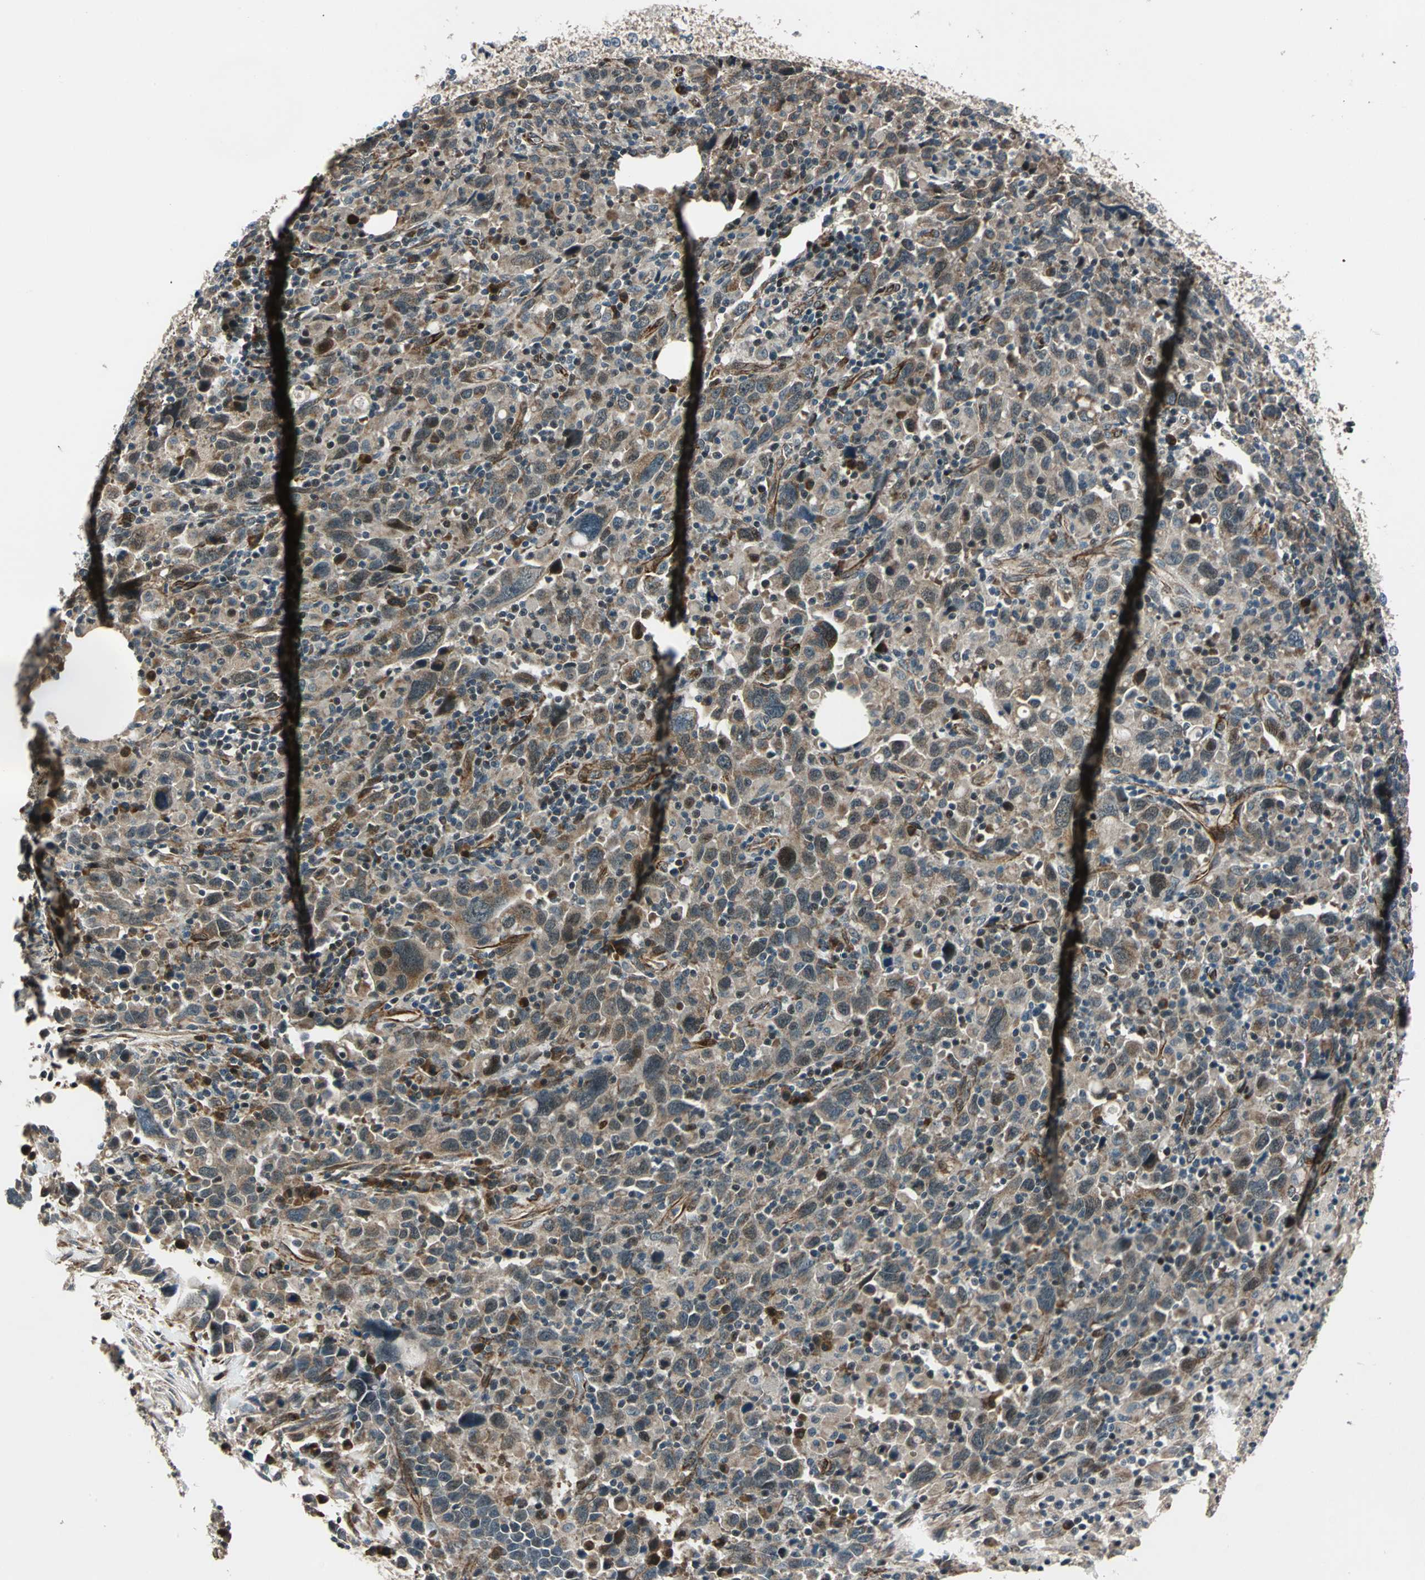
{"staining": {"intensity": "moderate", "quantity": ">75%", "location": "cytoplasmic/membranous"}, "tissue": "urothelial cancer", "cell_type": "Tumor cells", "image_type": "cancer", "snomed": [{"axis": "morphology", "description": "Urothelial carcinoma, High grade"}, {"axis": "topography", "description": "Urinary bladder"}], "caption": "A high-resolution image shows immunohistochemistry (IHC) staining of high-grade urothelial carcinoma, which shows moderate cytoplasmic/membranous staining in approximately >75% of tumor cells.", "gene": "EXD2", "patient": {"sex": "male", "age": 61}}